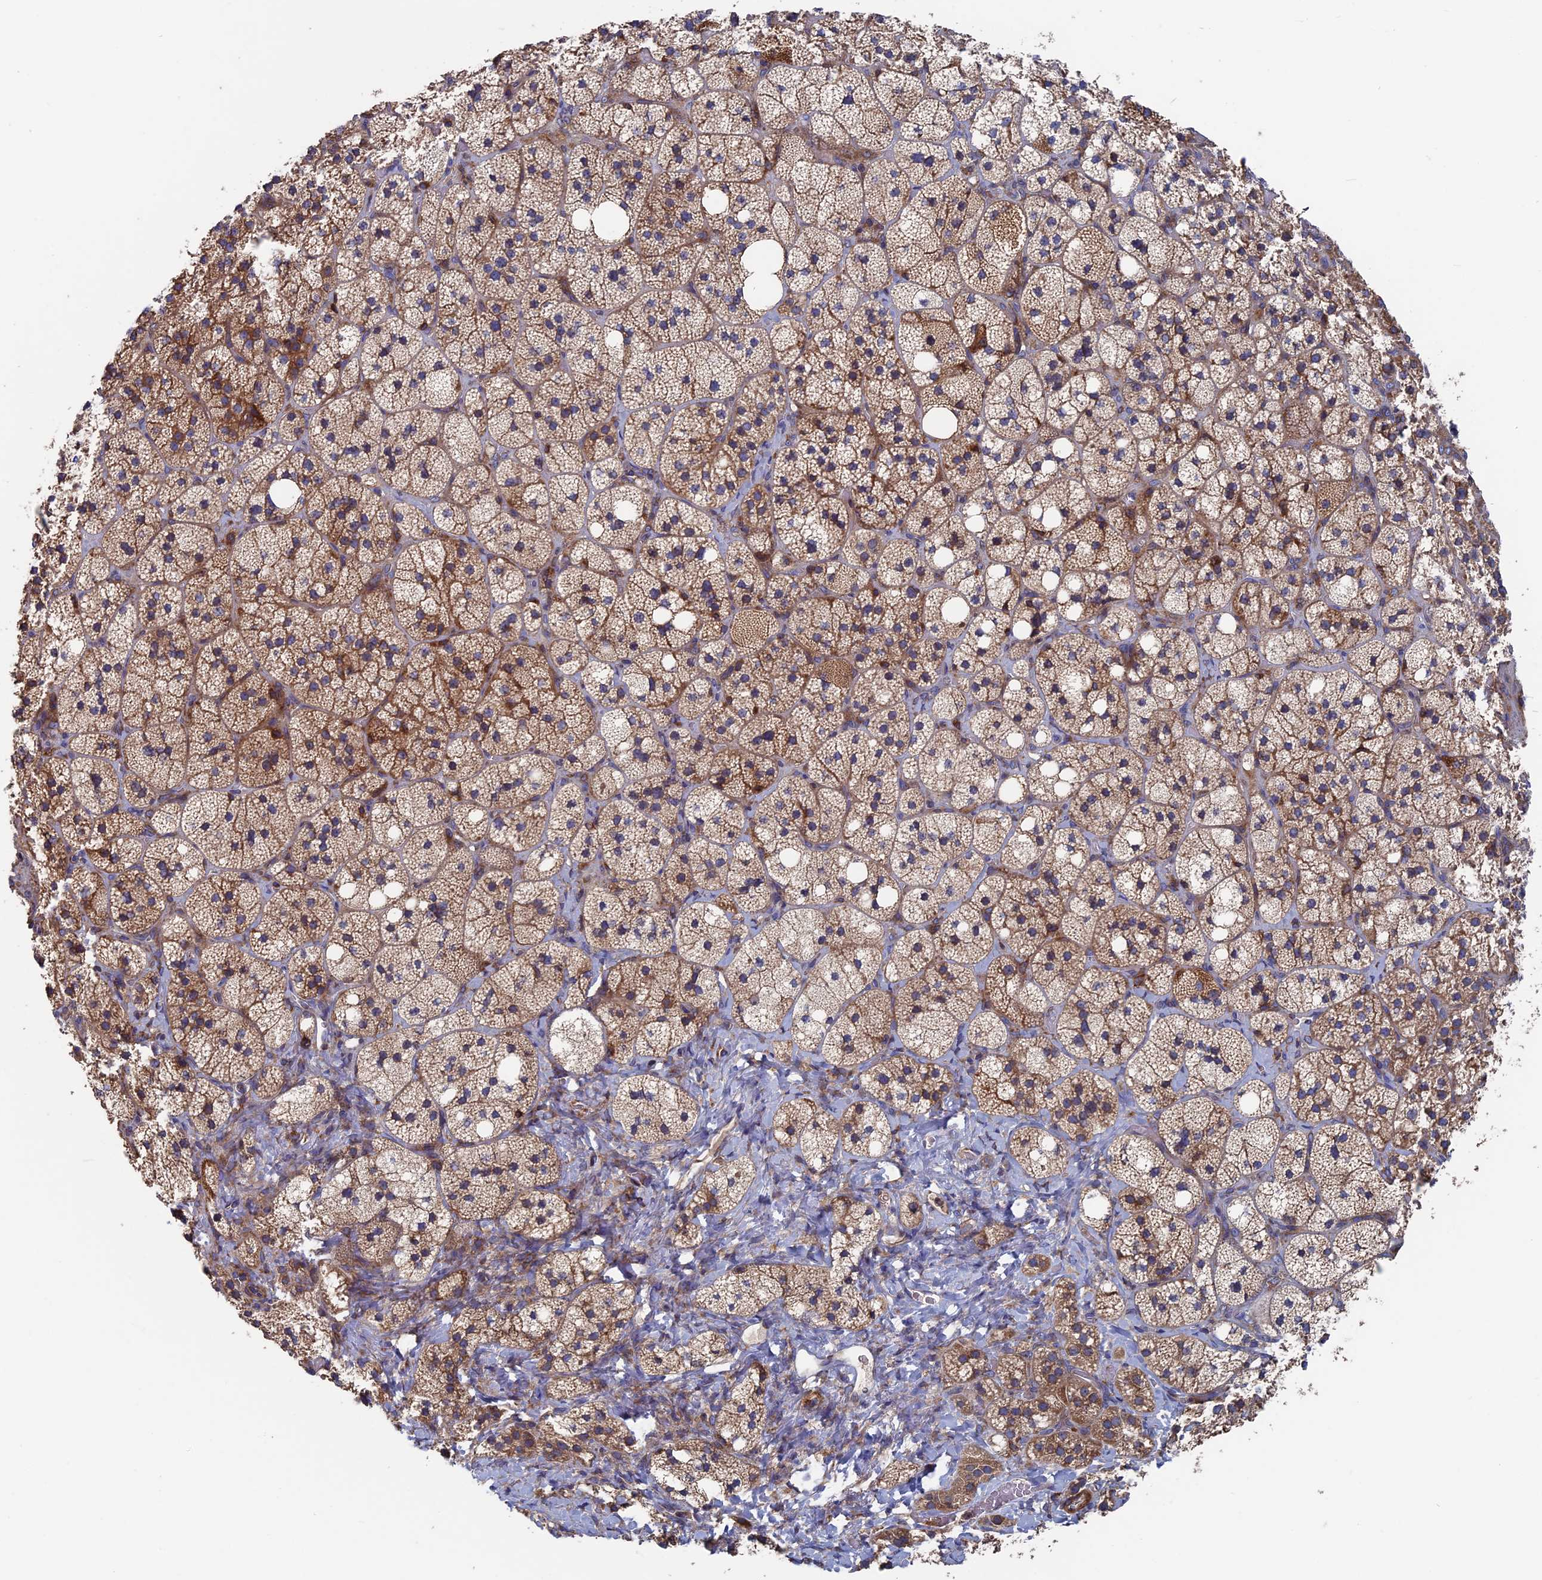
{"staining": {"intensity": "moderate", "quantity": ">75%", "location": "cytoplasmic/membranous"}, "tissue": "adrenal gland", "cell_type": "Glandular cells", "image_type": "normal", "snomed": [{"axis": "morphology", "description": "Normal tissue, NOS"}, {"axis": "topography", "description": "Adrenal gland"}], "caption": "Moderate cytoplasmic/membranous staining for a protein is identified in approximately >75% of glandular cells of unremarkable adrenal gland using IHC.", "gene": "DNAJC3", "patient": {"sex": "male", "age": 61}}